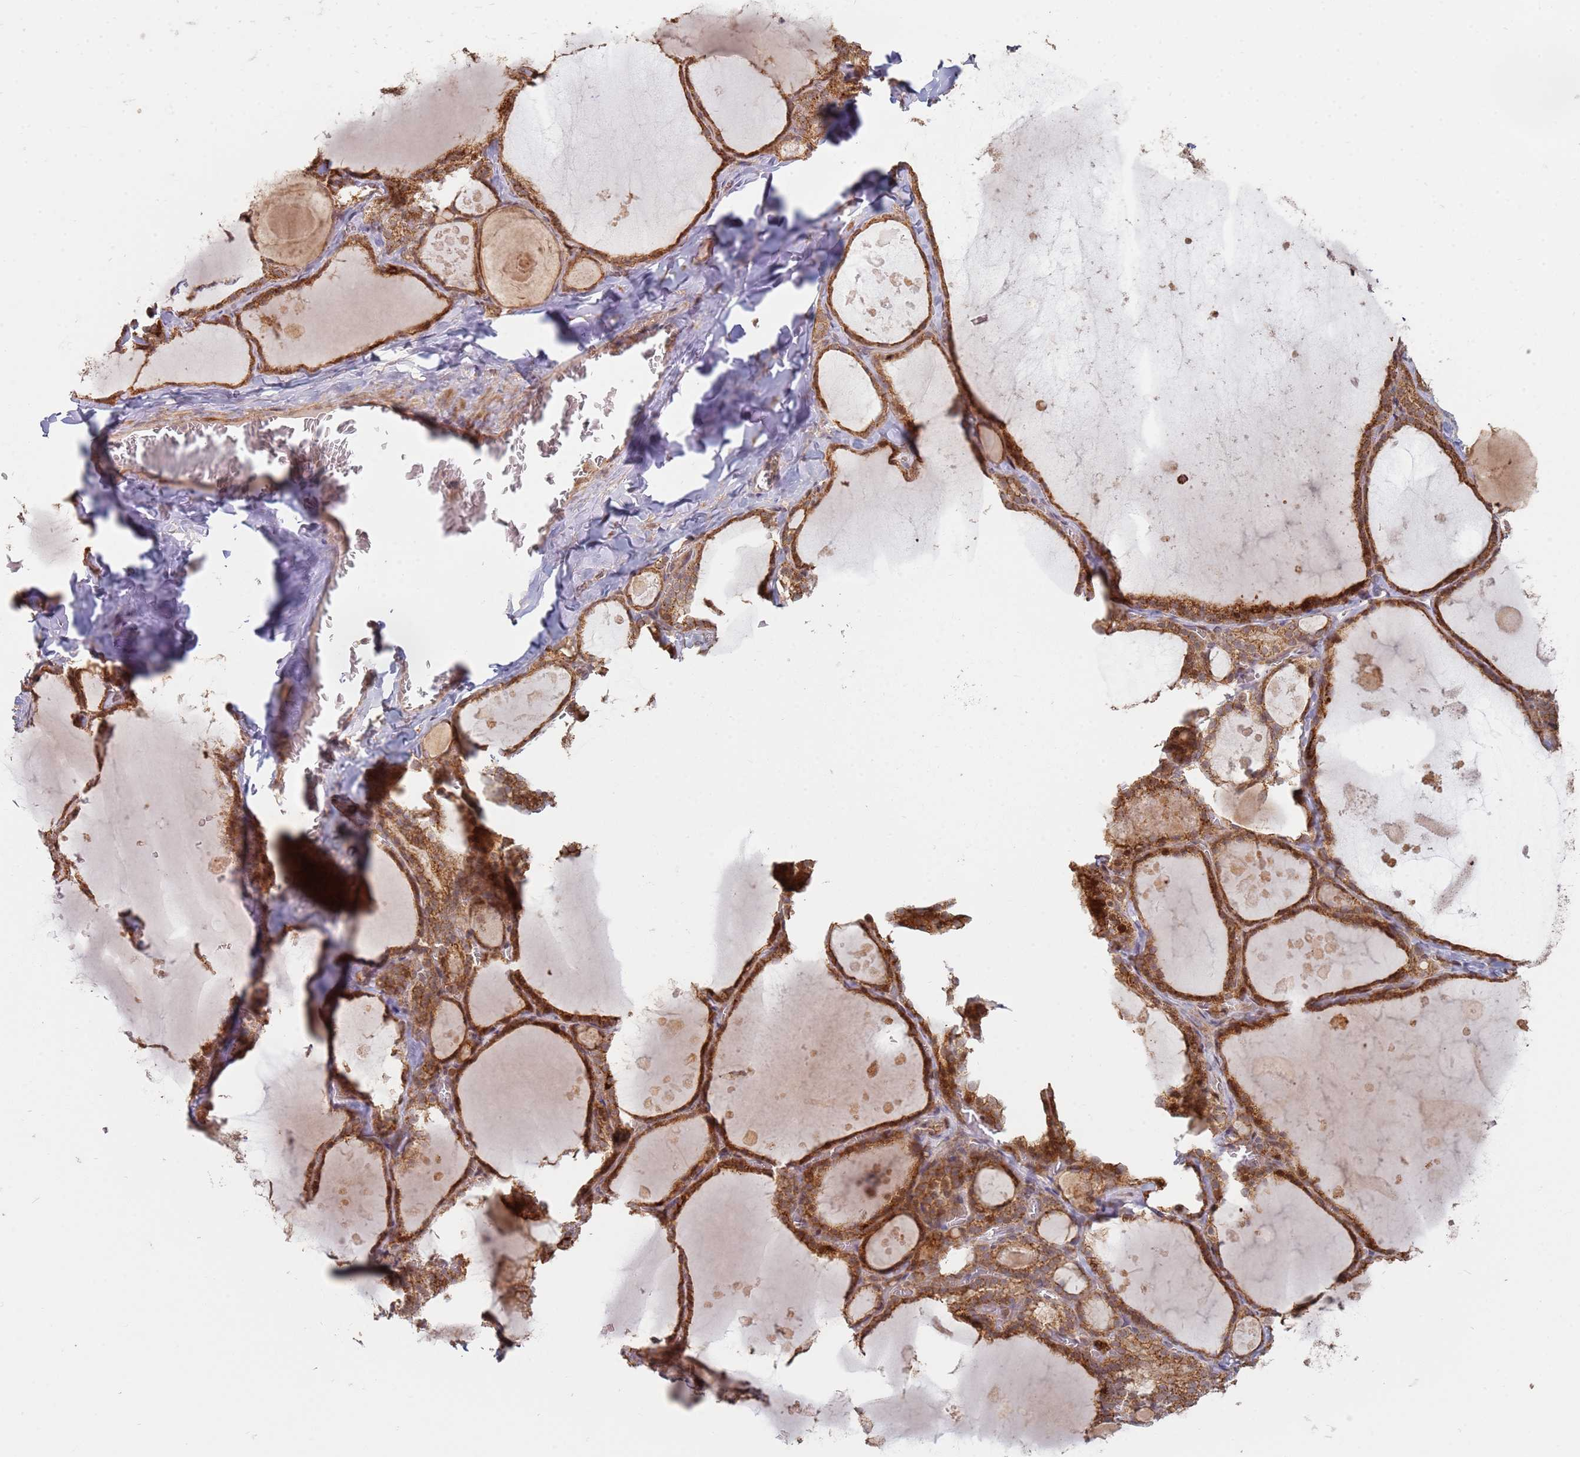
{"staining": {"intensity": "moderate", "quantity": ">75%", "location": "cytoplasmic/membranous"}, "tissue": "thyroid gland", "cell_type": "Glandular cells", "image_type": "normal", "snomed": [{"axis": "morphology", "description": "Normal tissue, NOS"}, {"axis": "topography", "description": "Thyroid gland"}], "caption": "IHC of unremarkable thyroid gland displays medium levels of moderate cytoplasmic/membranous expression in approximately >75% of glandular cells.", "gene": "MPEG1", "patient": {"sex": "male", "age": 56}}